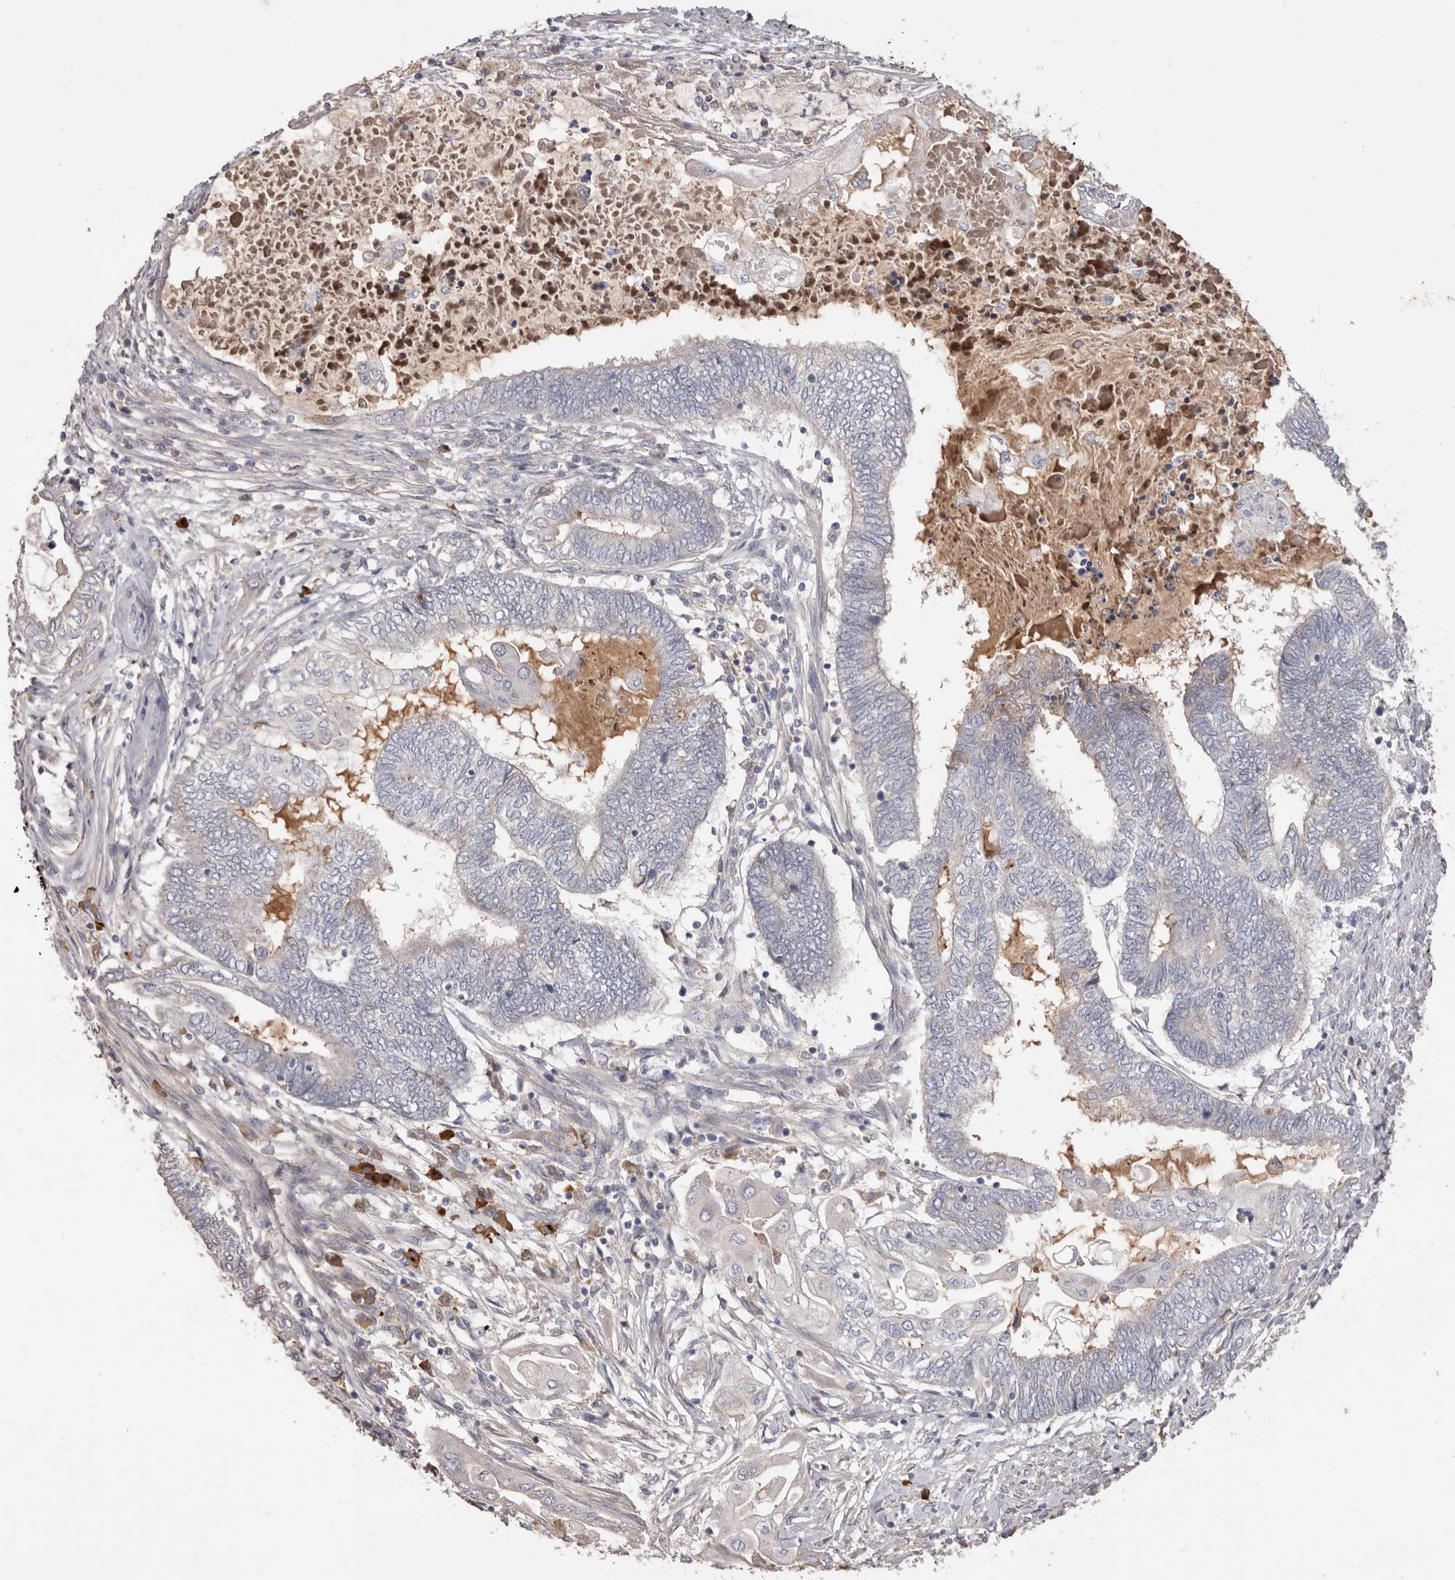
{"staining": {"intensity": "weak", "quantity": "<25%", "location": "cytoplasmic/membranous"}, "tissue": "endometrial cancer", "cell_type": "Tumor cells", "image_type": "cancer", "snomed": [{"axis": "morphology", "description": "Adenocarcinoma, NOS"}, {"axis": "topography", "description": "Uterus"}, {"axis": "topography", "description": "Endometrium"}], "caption": "The micrograph shows no staining of tumor cells in endometrial adenocarcinoma.", "gene": "HCAR2", "patient": {"sex": "female", "age": 70}}